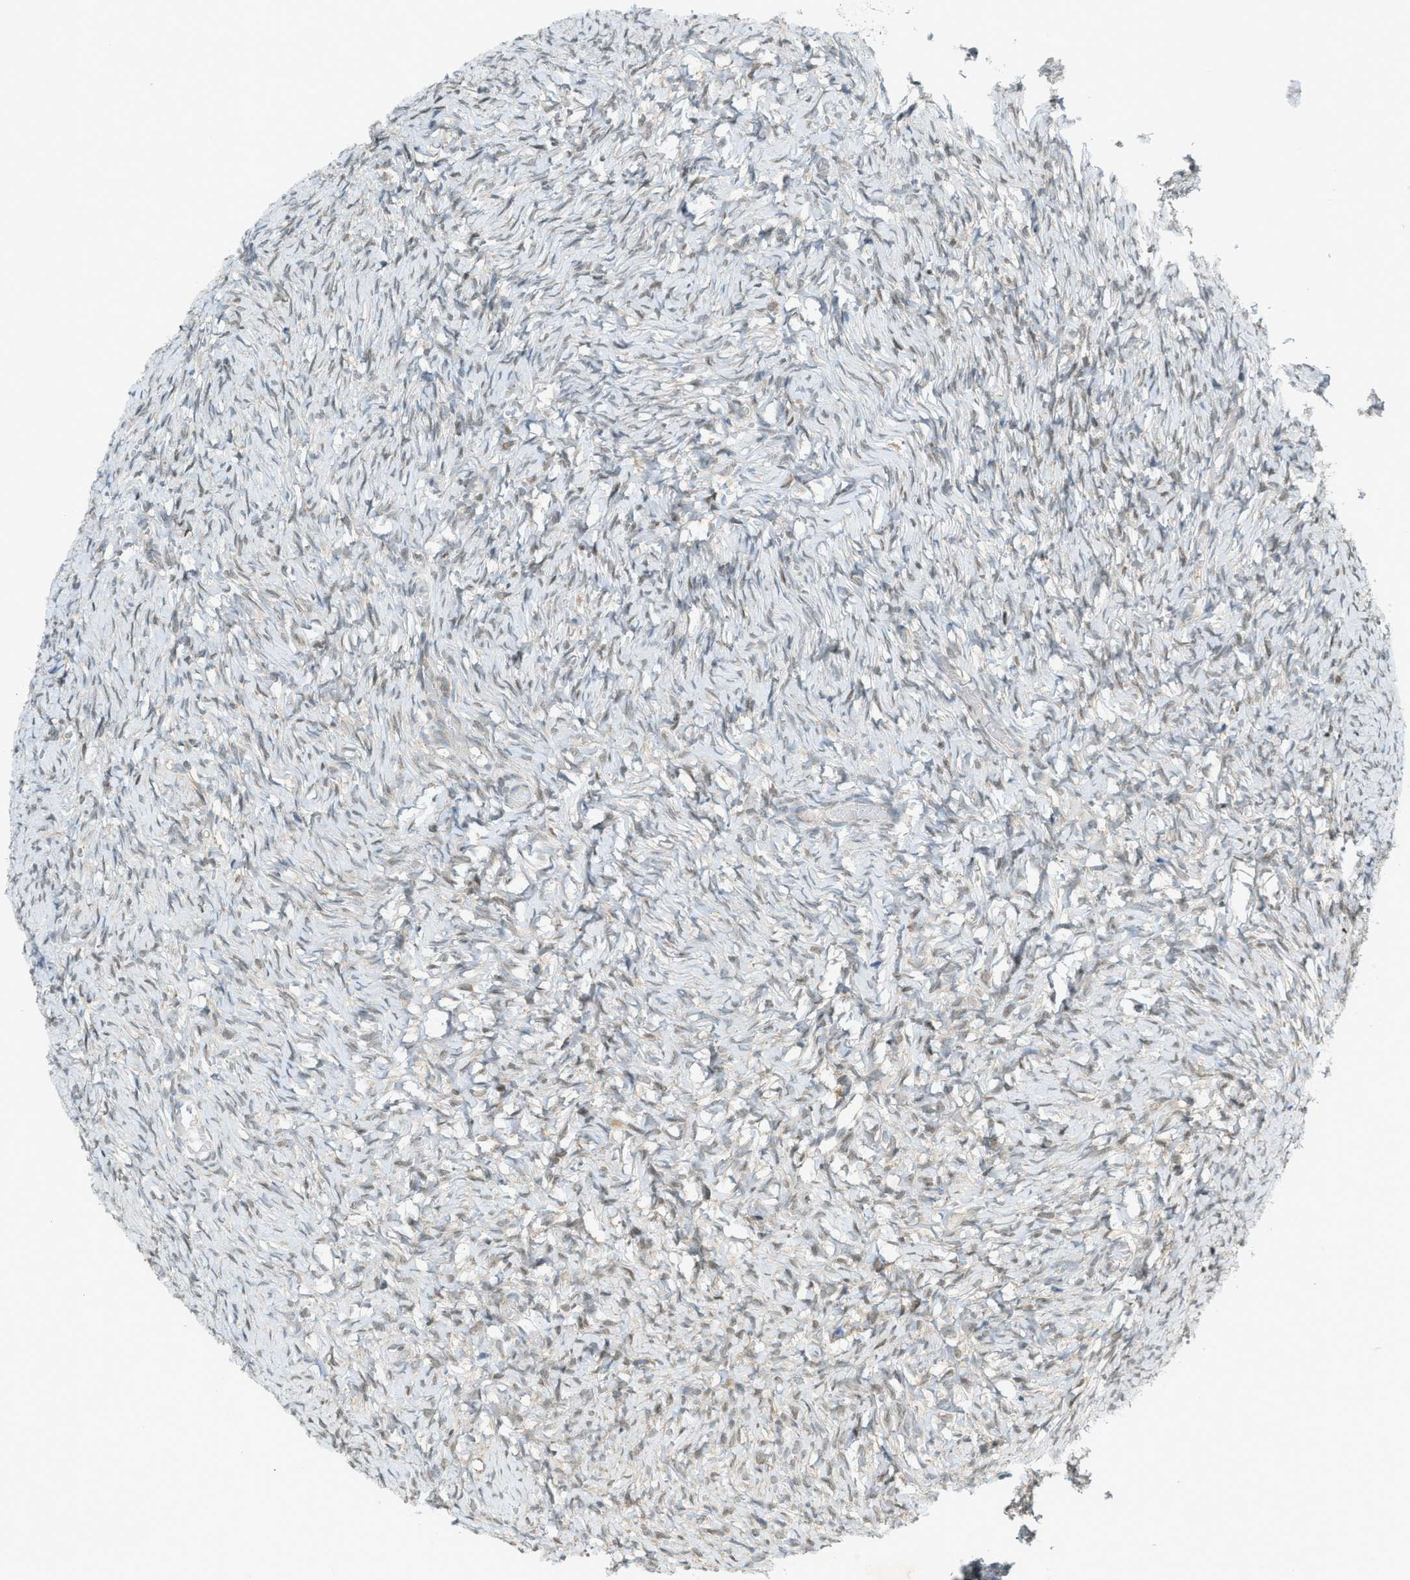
{"staining": {"intensity": "weak", "quantity": "25%-75%", "location": "nuclear"}, "tissue": "ovary", "cell_type": "Ovarian stroma cells", "image_type": "normal", "snomed": [{"axis": "morphology", "description": "Normal tissue, NOS"}, {"axis": "topography", "description": "Ovary"}], "caption": "Immunohistochemical staining of benign human ovary demonstrates weak nuclear protein expression in approximately 25%-75% of ovarian stroma cells.", "gene": "DYRK1A", "patient": {"sex": "female", "age": 27}}